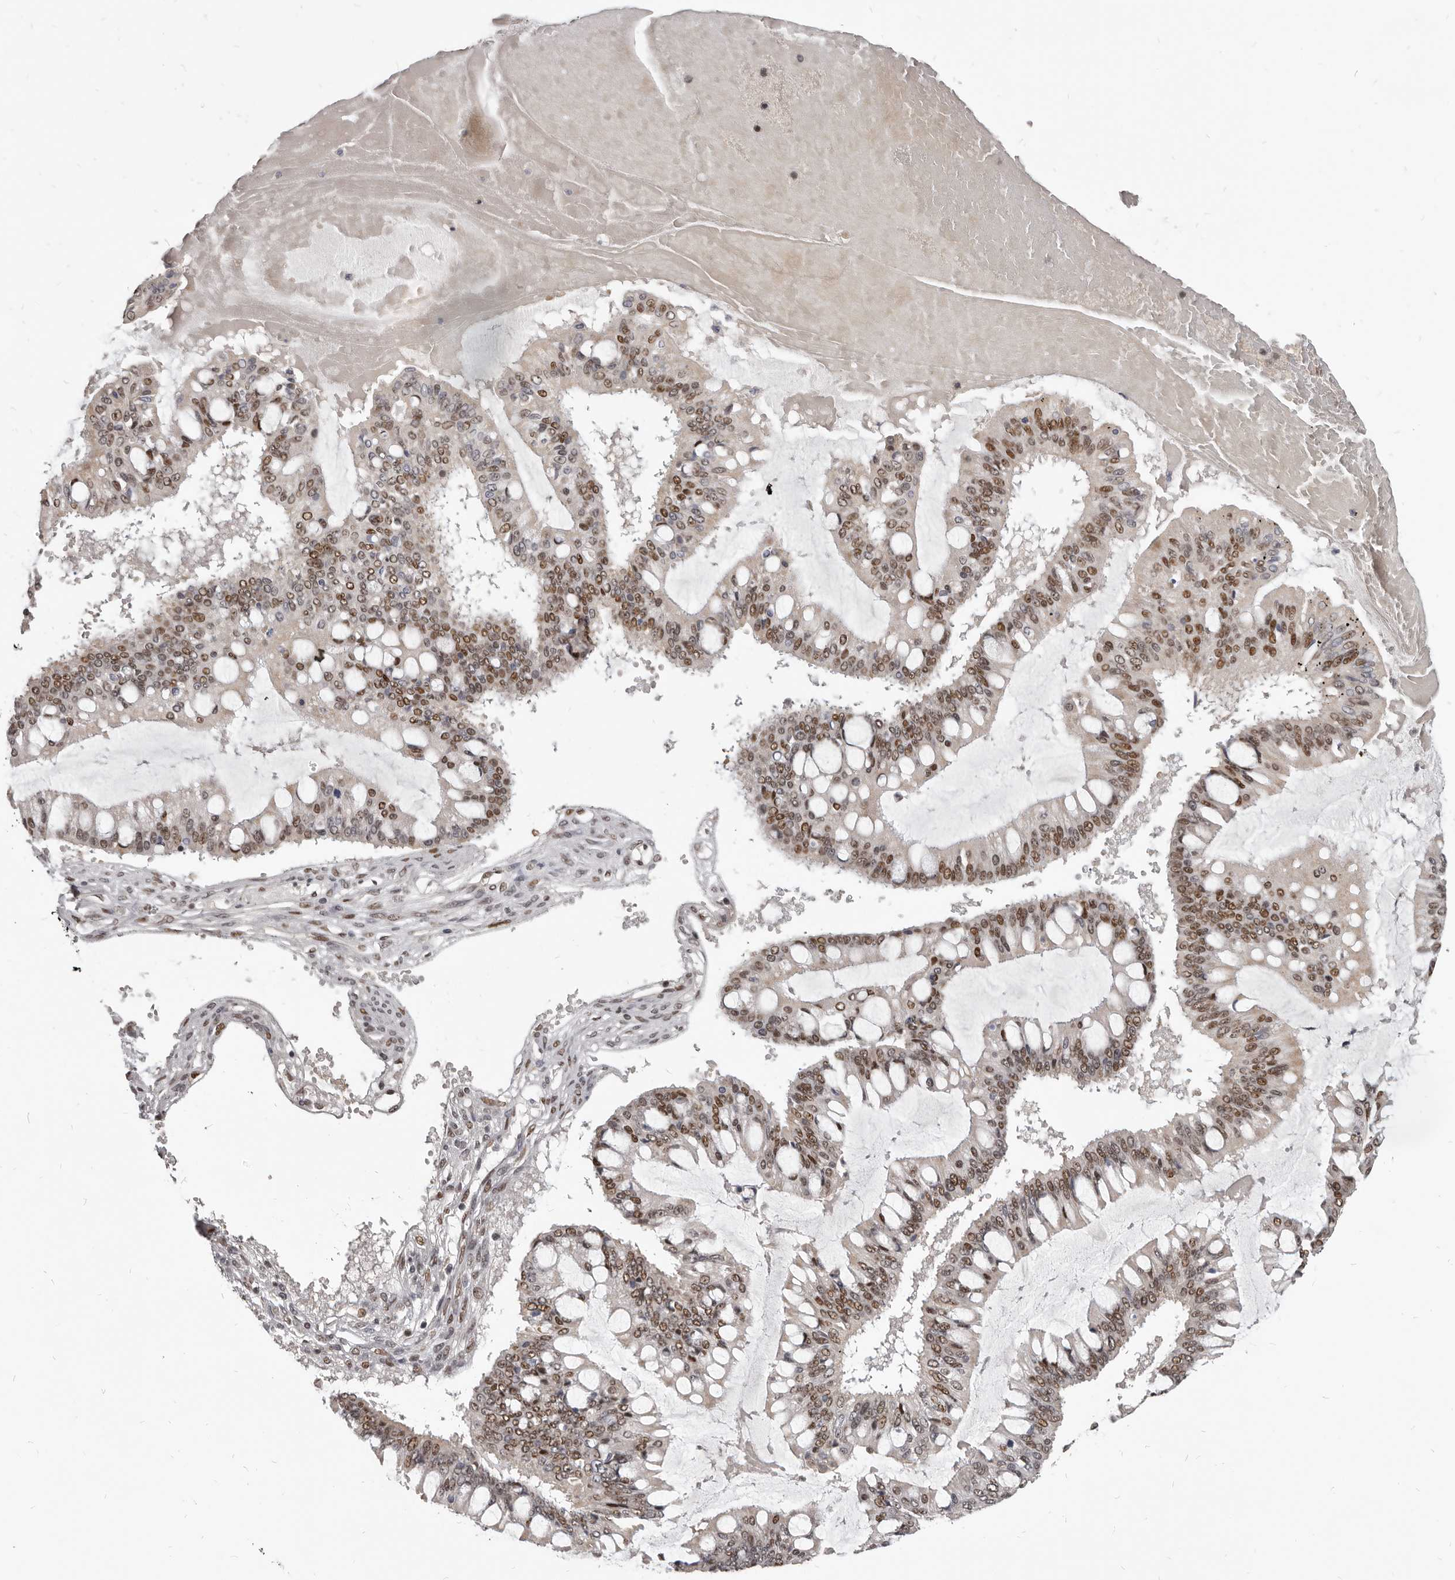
{"staining": {"intensity": "moderate", "quantity": ">75%", "location": "nuclear"}, "tissue": "ovarian cancer", "cell_type": "Tumor cells", "image_type": "cancer", "snomed": [{"axis": "morphology", "description": "Cystadenocarcinoma, mucinous, NOS"}, {"axis": "topography", "description": "Ovary"}], "caption": "Immunohistochemistry (IHC) staining of ovarian cancer, which displays medium levels of moderate nuclear staining in about >75% of tumor cells indicating moderate nuclear protein positivity. The staining was performed using DAB (3,3'-diaminobenzidine) (brown) for protein detection and nuclei were counterstained in hematoxylin (blue).", "gene": "ATF5", "patient": {"sex": "female", "age": 73}}